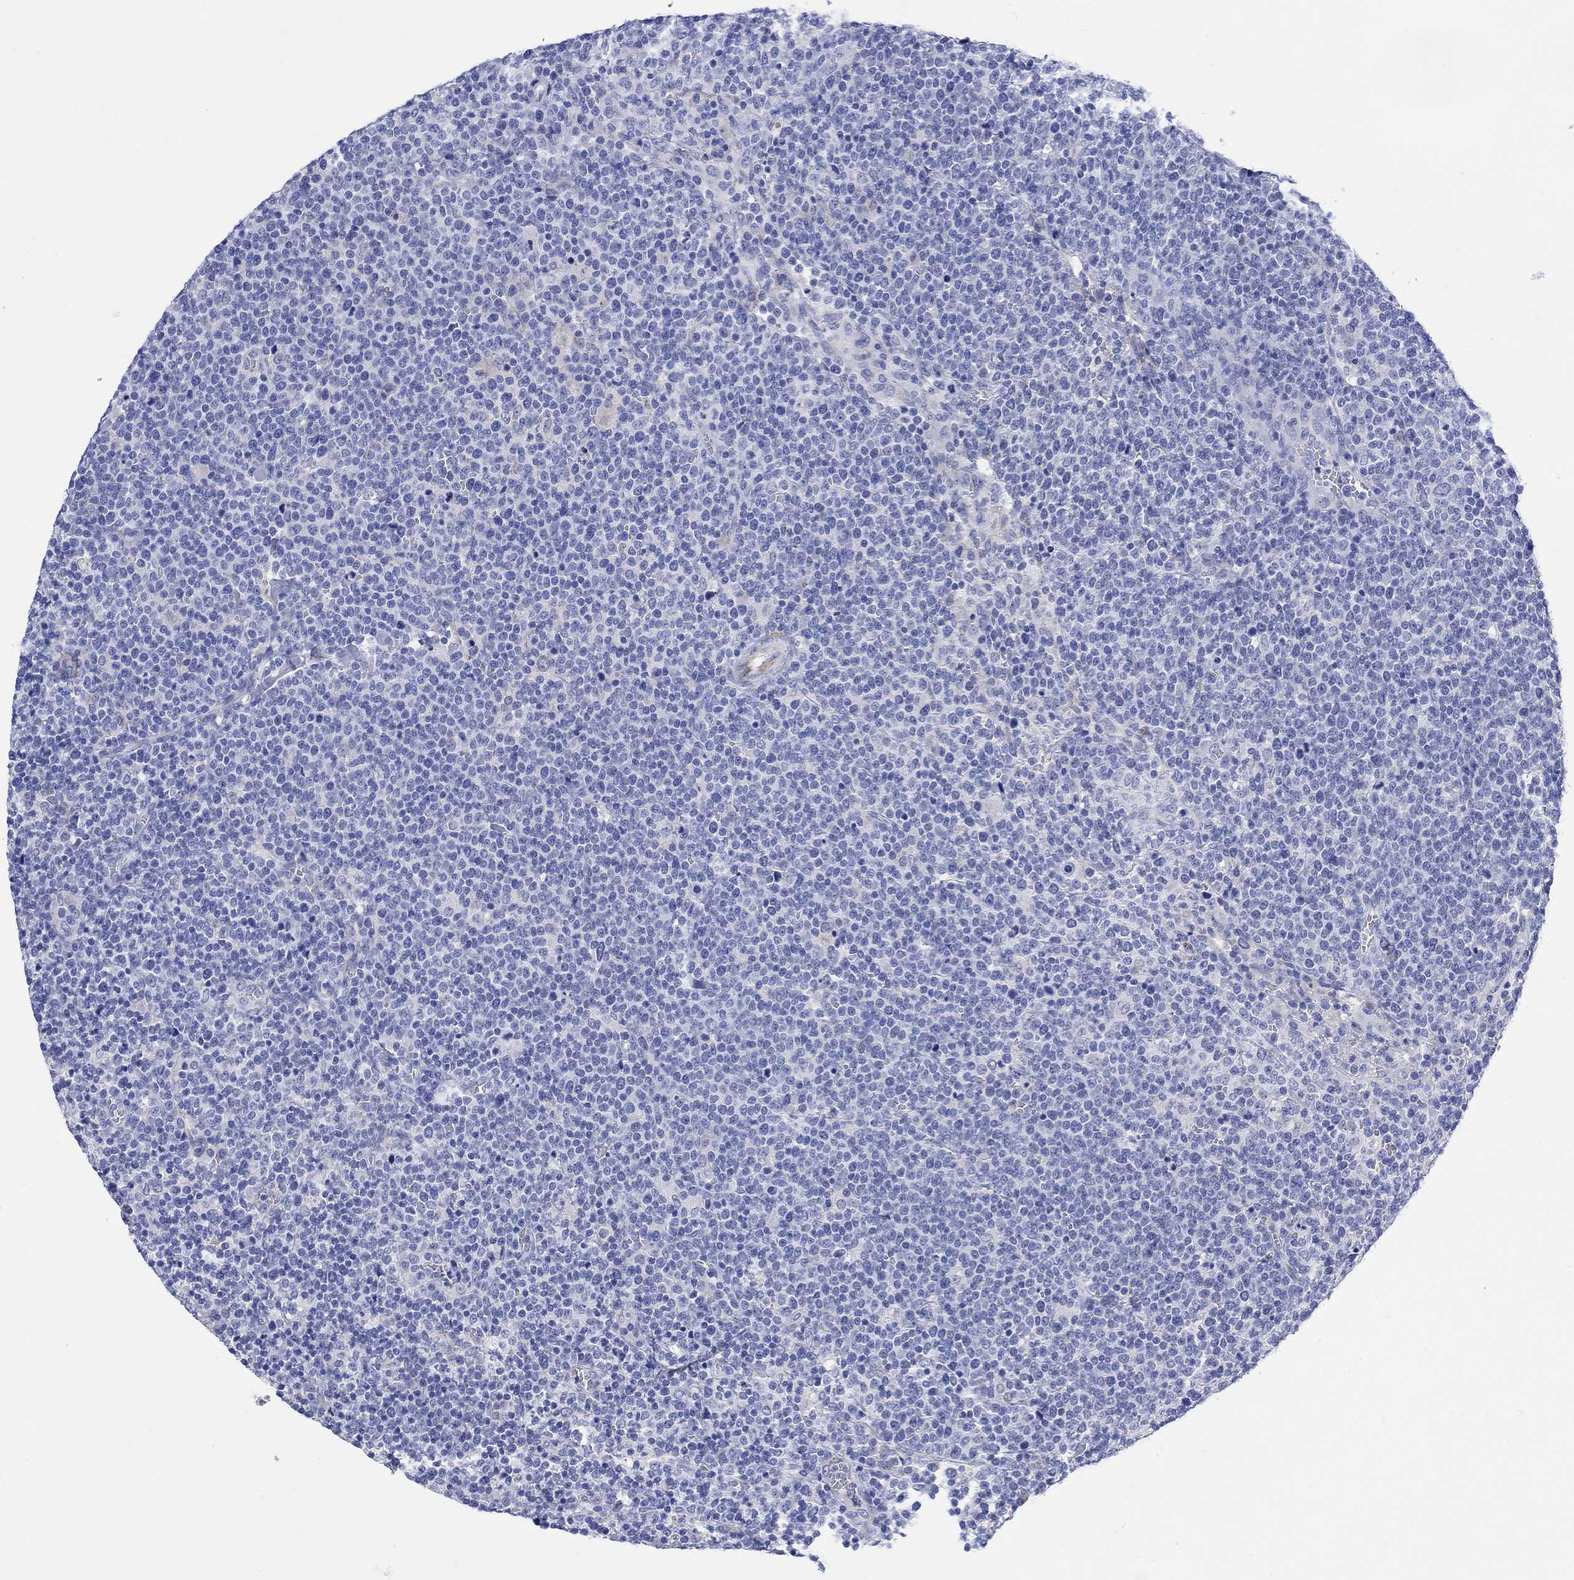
{"staining": {"intensity": "negative", "quantity": "none", "location": "none"}, "tissue": "lymphoma", "cell_type": "Tumor cells", "image_type": "cancer", "snomed": [{"axis": "morphology", "description": "Malignant lymphoma, non-Hodgkin's type, High grade"}, {"axis": "topography", "description": "Lymph node"}], "caption": "A photomicrograph of malignant lymphoma, non-Hodgkin's type (high-grade) stained for a protein exhibits no brown staining in tumor cells.", "gene": "MYL1", "patient": {"sex": "male", "age": 61}}